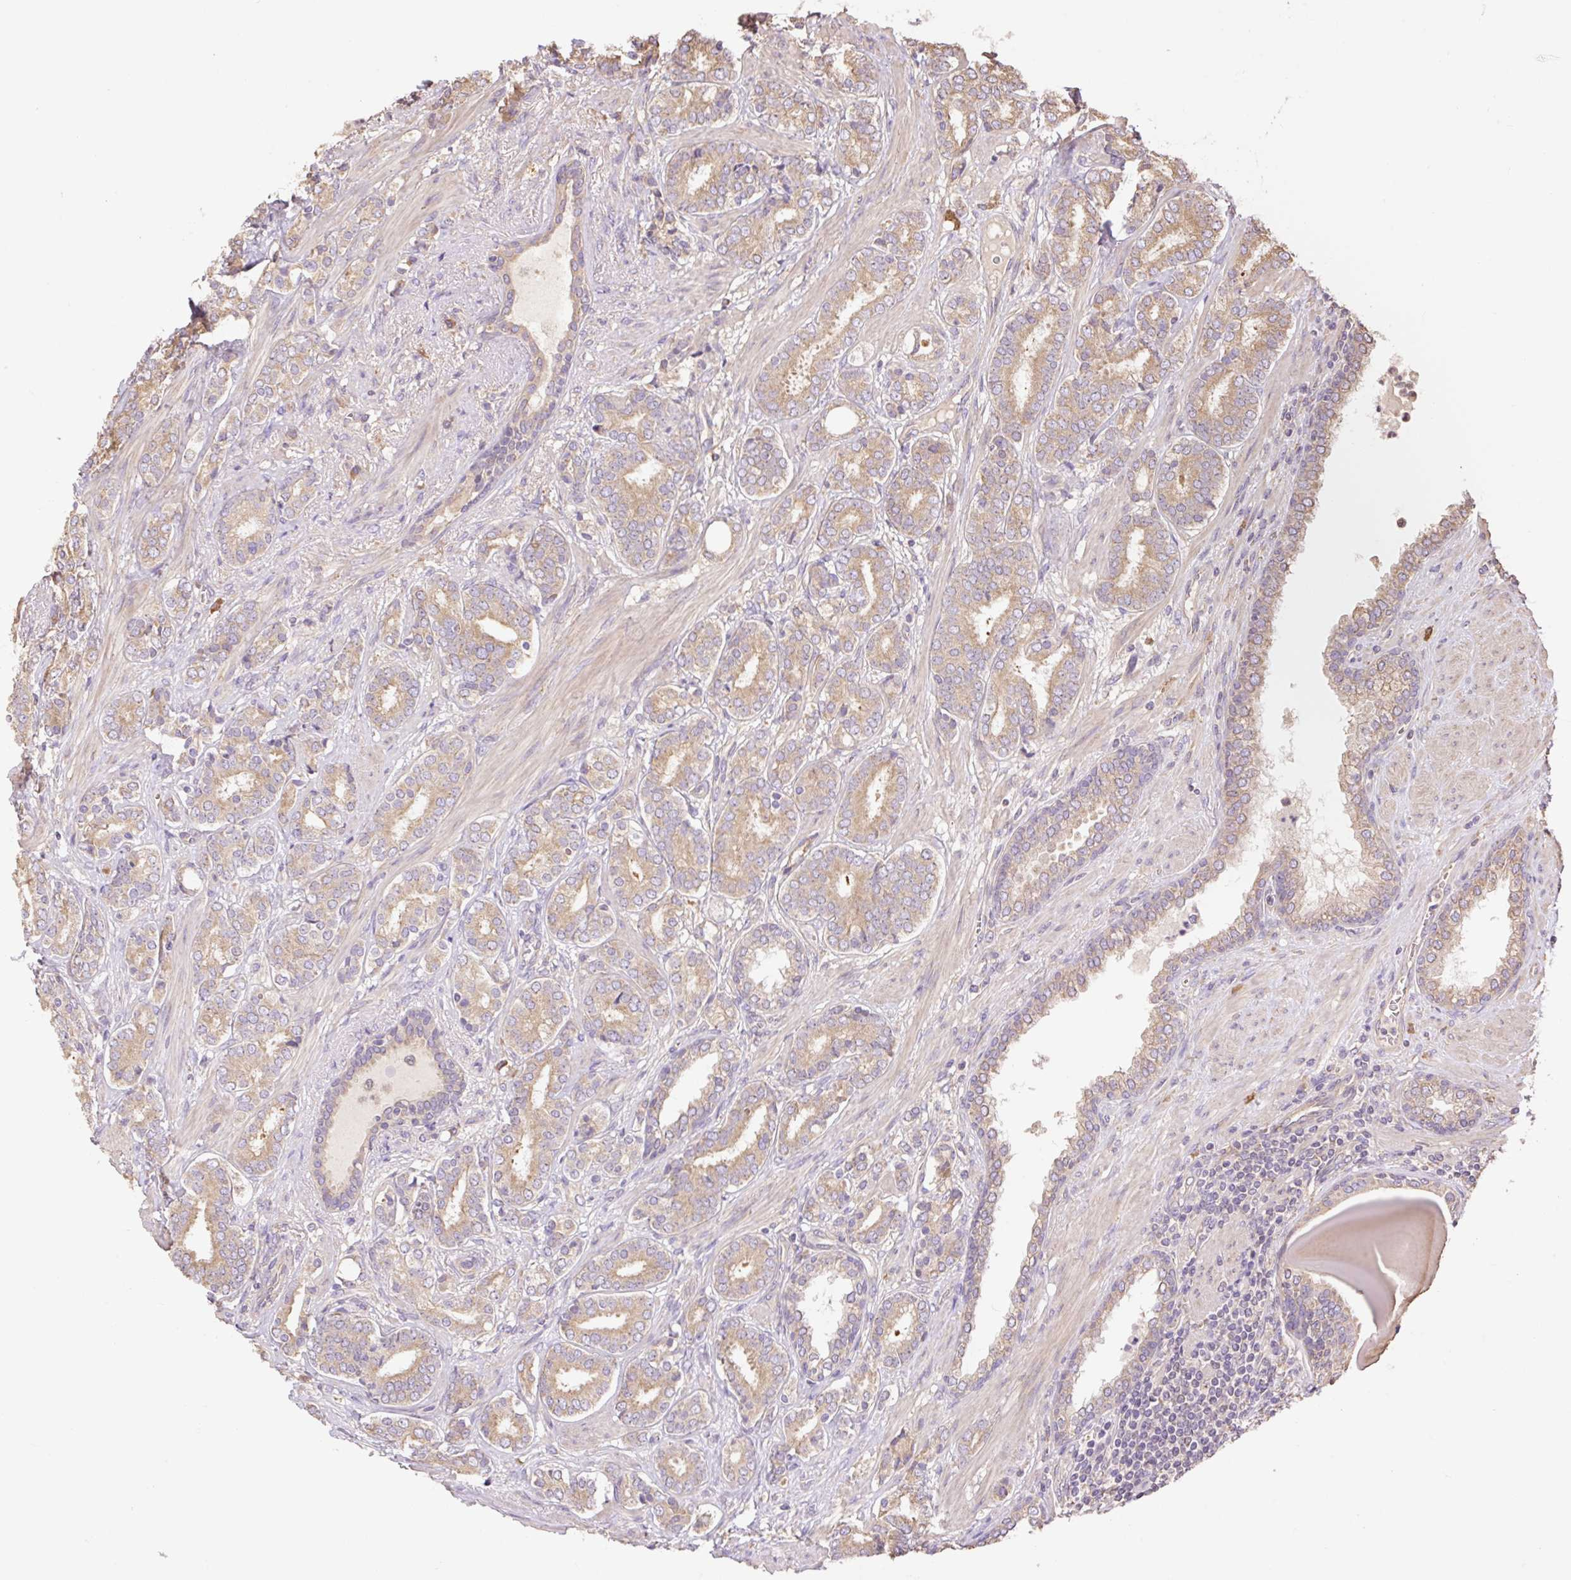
{"staining": {"intensity": "moderate", "quantity": ">75%", "location": "cytoplasmic/membranous"}, "tissue": "prostate cancer", "cell_type": "Tumor cells", "image_type": "cancer", "snomed": [{"axis": "morphology", "description": "Adenocarcinoma, High grade"}, {"axis": "topography", "description": "Prostate"}], "caption": "DAB (3,3'-diaminobenzidine) immunohistochemical staining of human prostate high-grade adenocarcinoma displays moderate cytoplasmic/membranous protein positivity in about >75% of tumor cells.", "gene": "DESI1", "patient": {"sex": "male", "age": 62}}